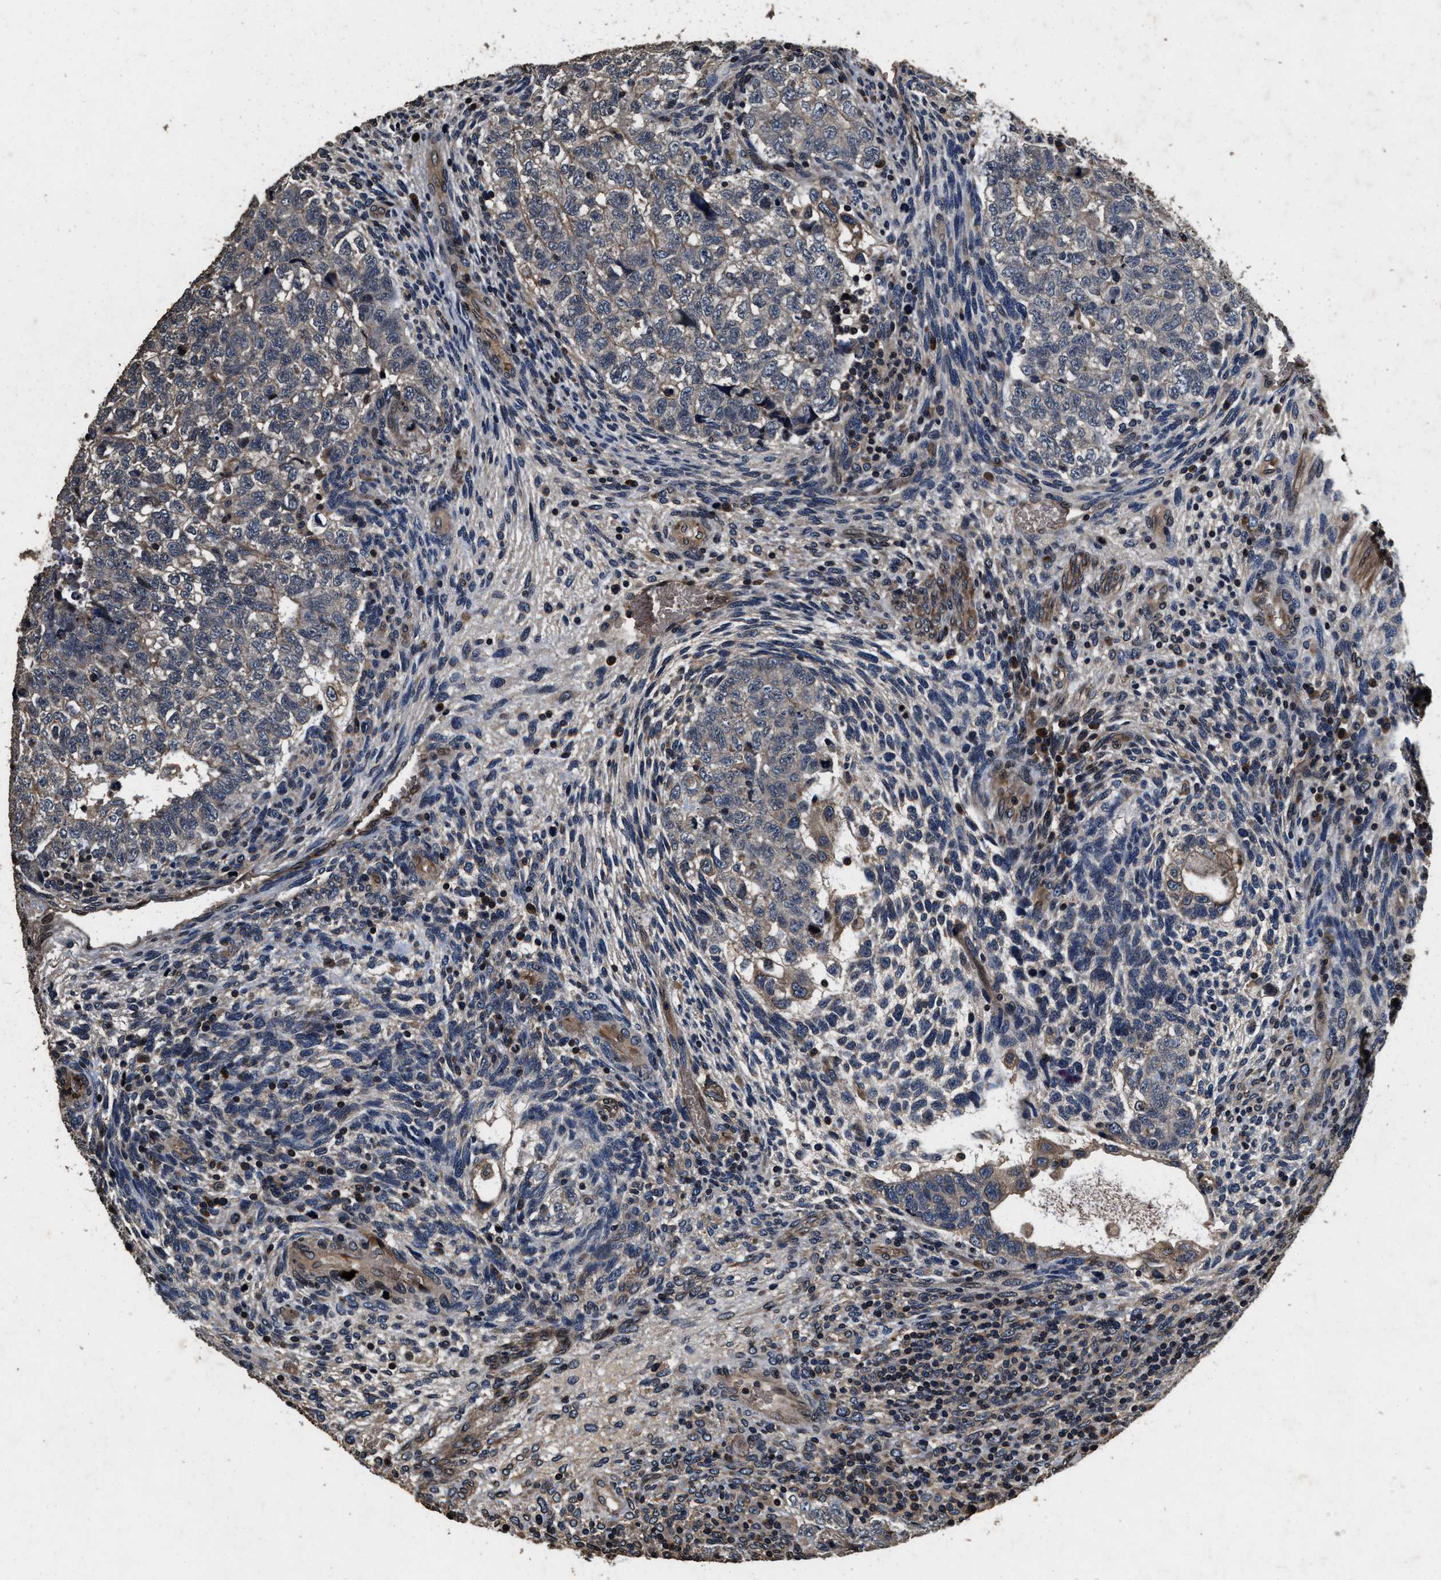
{"staining": {"intensity": "weak", "quantity": "25%-75%", "location": "cytoplasmic/membranous"}, "tissue": "testis cancer", "cell_type": "Tumor cells", "image_type": "cancer", "snomed": [{"axis": "morphology", "description": "Carcinoma, Embryonal, NOS"}, {"axis": "topography", "description": "Testis"}], "caption": "A histopathology image showing weak cytoplasmic/membranous expression in approximately 25%-75% of tumor cells in testis cancer, as visualized by brown immunohistochemical staining.", "gene": "ACCS", "patient": {"sex": "male", "age": 36}}